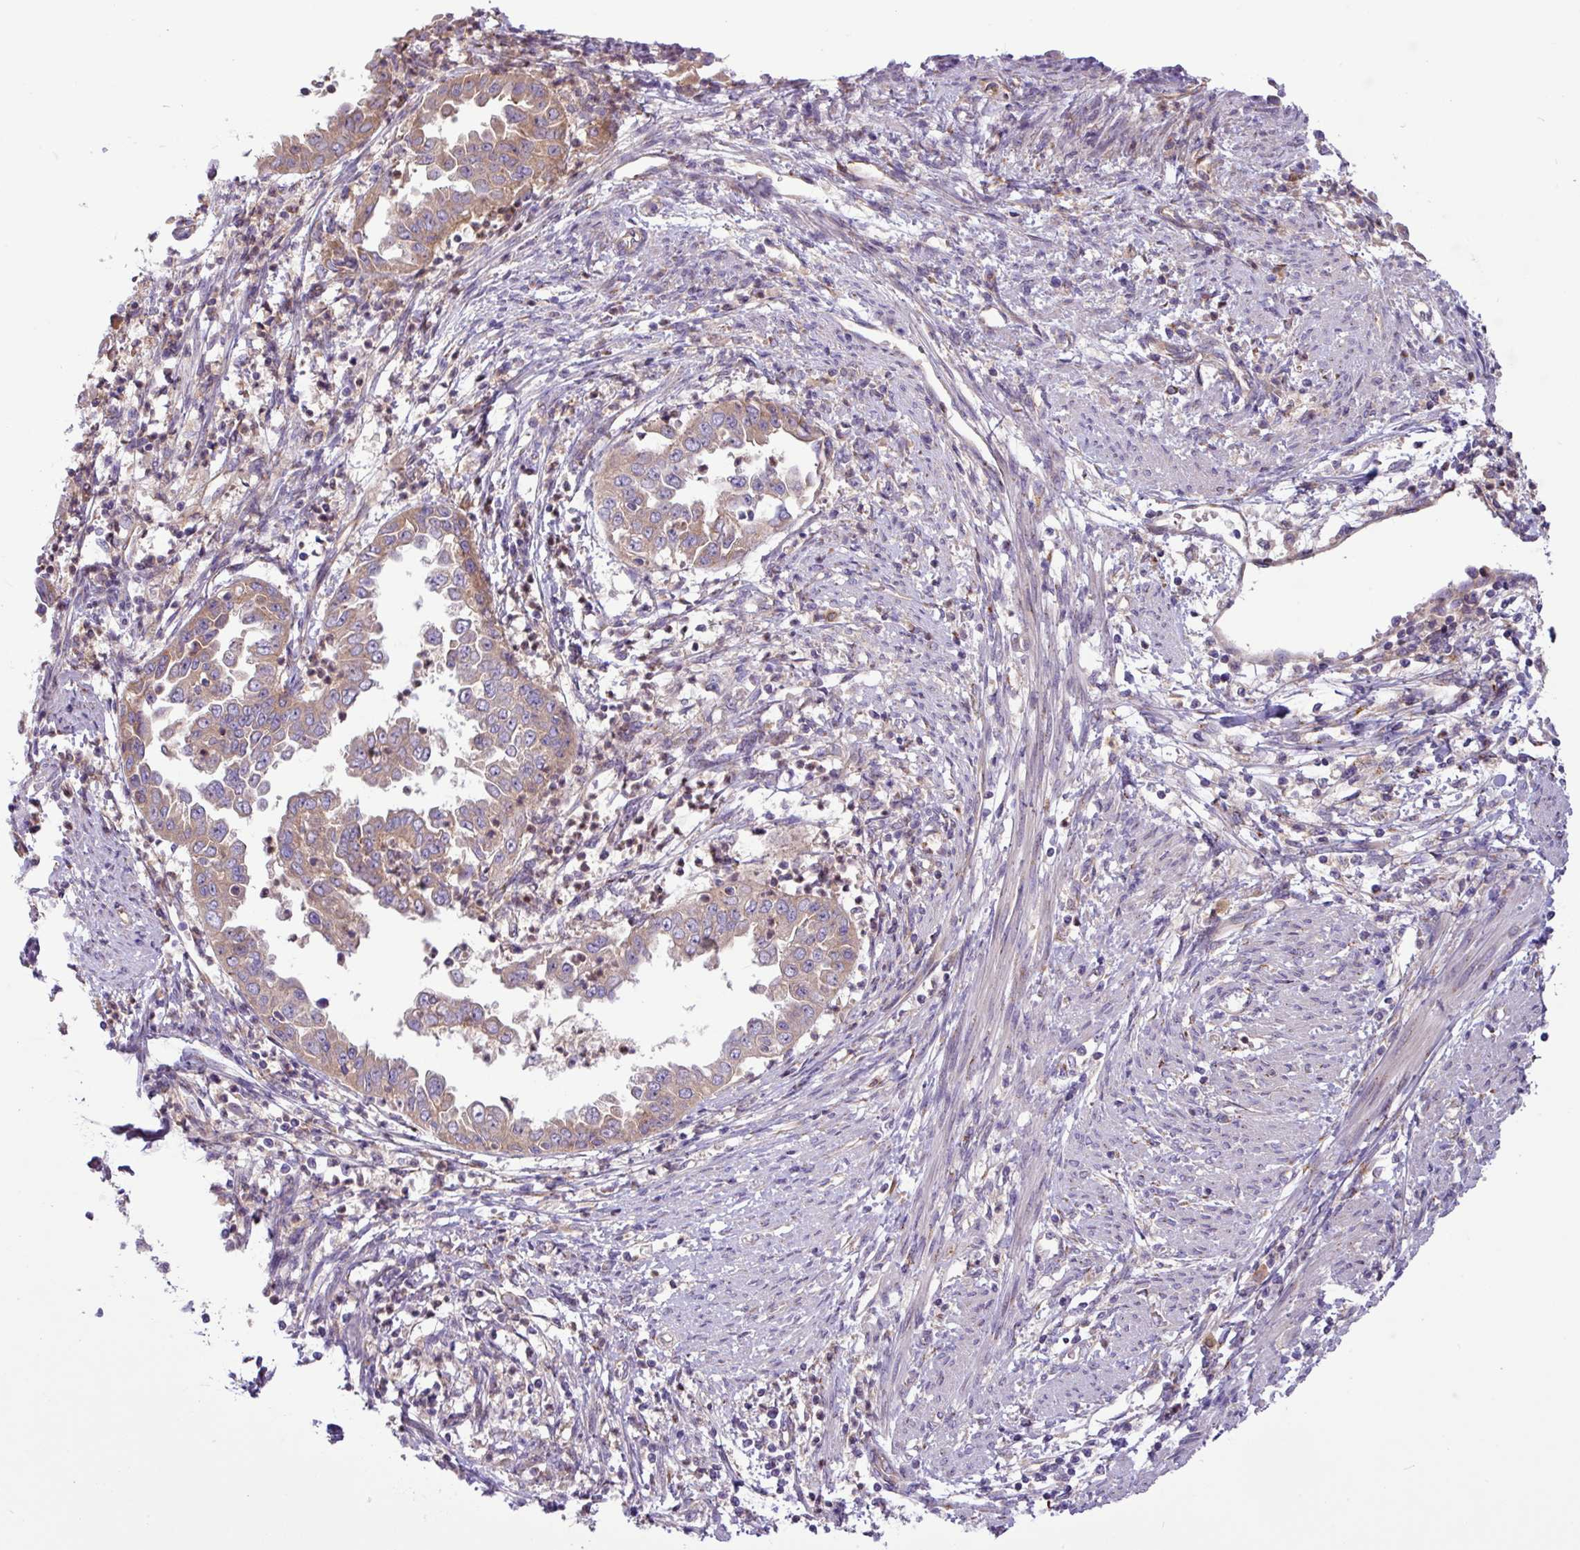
{"staining": {"intensity": "moderate", "quantity": ">75%", "location": "cytoplasmic/membranous"}, "tissue": "endometrial cancer", "cell_type": "Tumor cells", "image_type": "cancer", "snomed": [{"axis": "morphology", "description": "Adenocarcinoma, NOS"}, {"axis": "topography", "description": "Endometrium"}], "caption": "This micrograph demonstrates immunohistochemistry staining of human endometrial adenocarcinoma, with medium moderate cytoplasmic/membranous expression in about >75% of tumor cells.", "gene": "RAB19", "patient": {"sex": "female", "age": 85}}